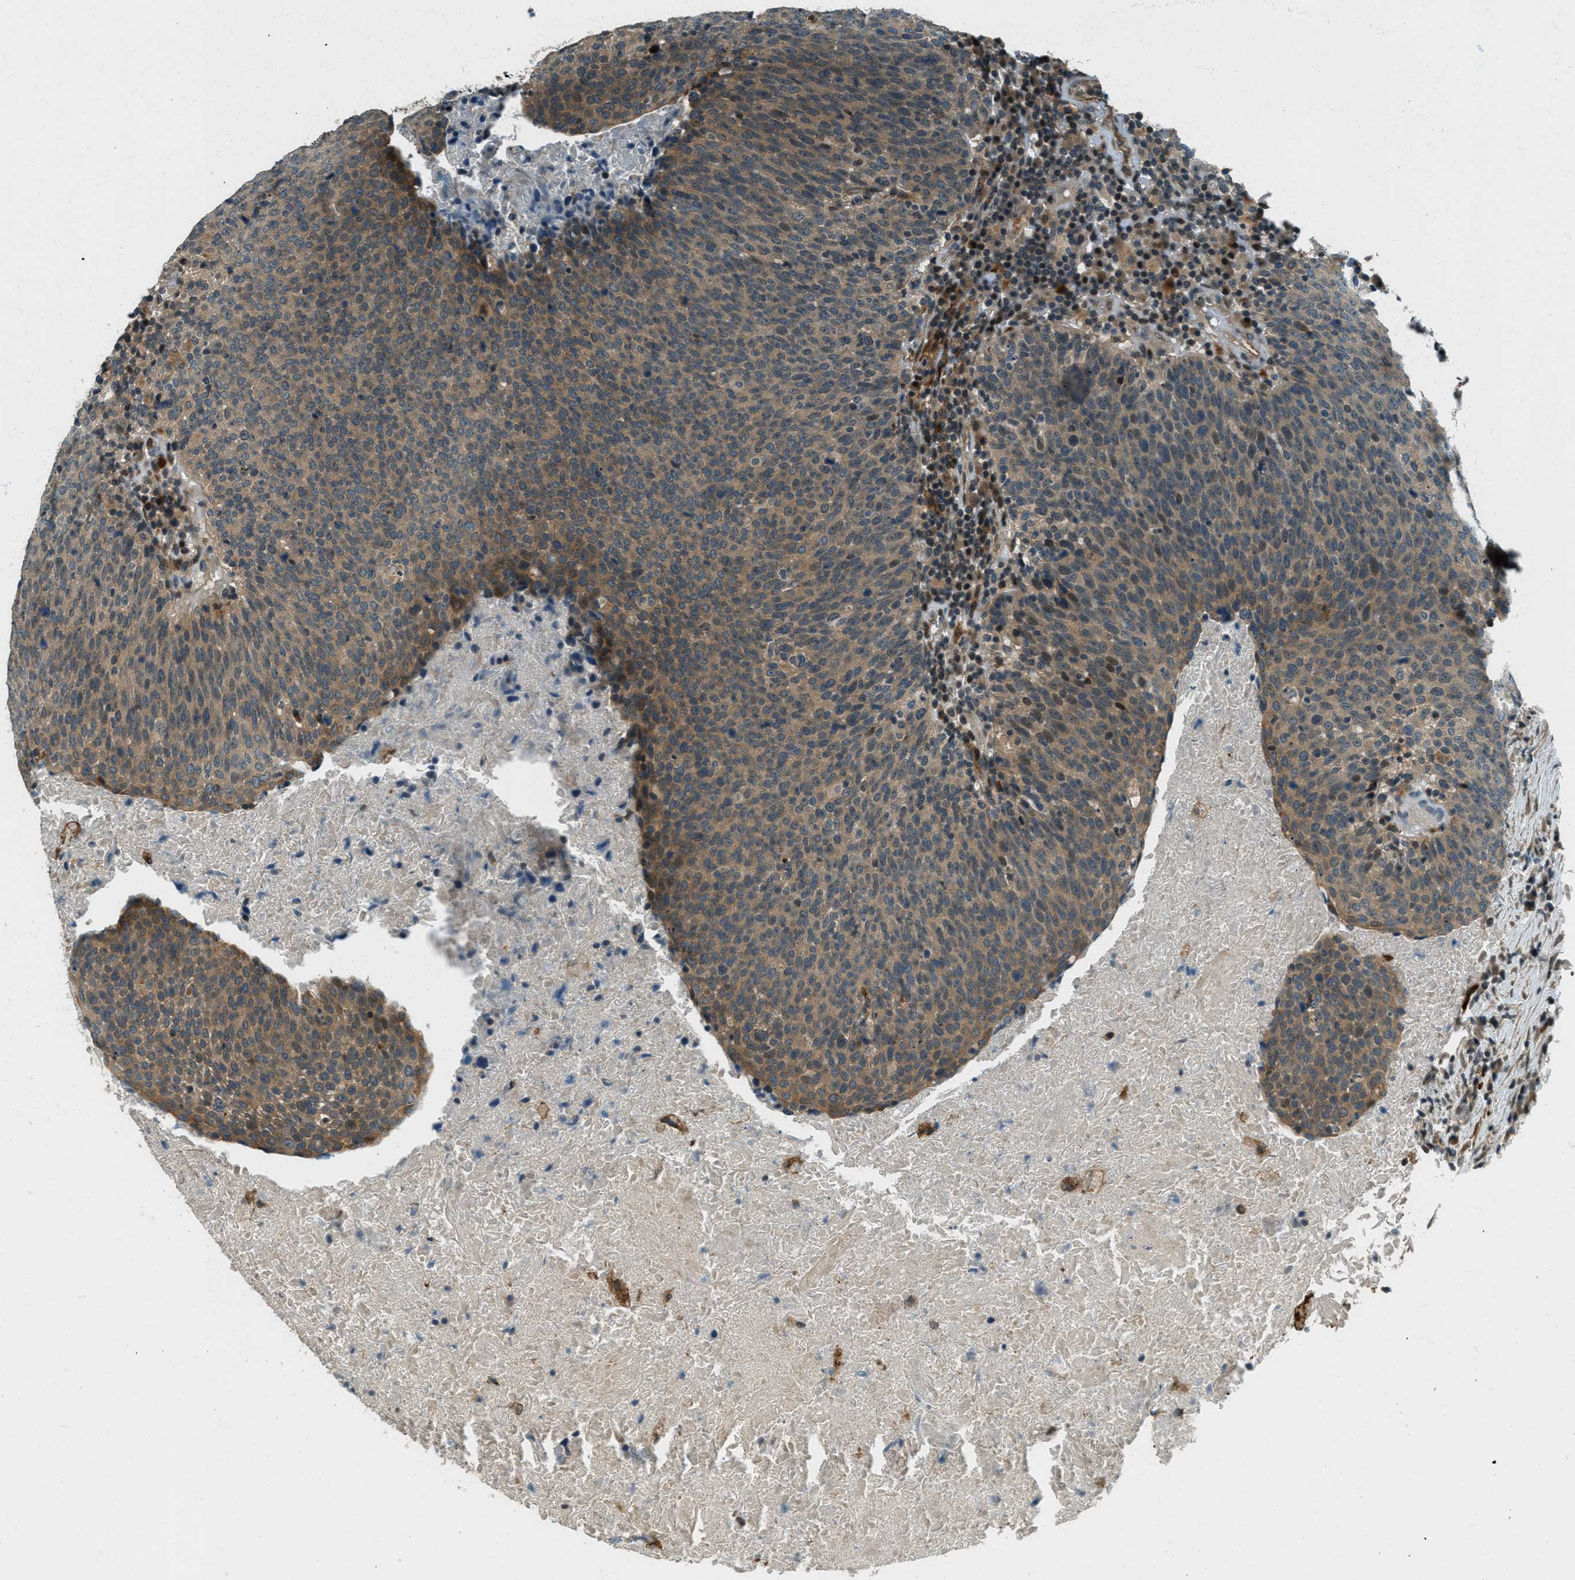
{"staining": {"intensity": "moderate", "quantity": ">75%", "location": "cytoplasmic/membranous"}, "tissue": "head and neck cancer", "cell_type": "Tumor cells", "image_type": "cancer", "snomed": [{"axis": "morphology", "description": "Squamous cell carcinoma, NOS"}, {"axis": "morphology", "description": "Squamous cell carcinoma, metastatic, NOS"}, {"axis": "topography", "description": "Lymph node"}, {"axis": "topography", "description": "Head-Neck"}], "caption": "Moderate cytoplasmic/membranous protein expression is appreciated in about >75% of tumor cells in head and neck cancer.", "gene": "PTPN23", "patient": {"sex": "male", "age": 62}}